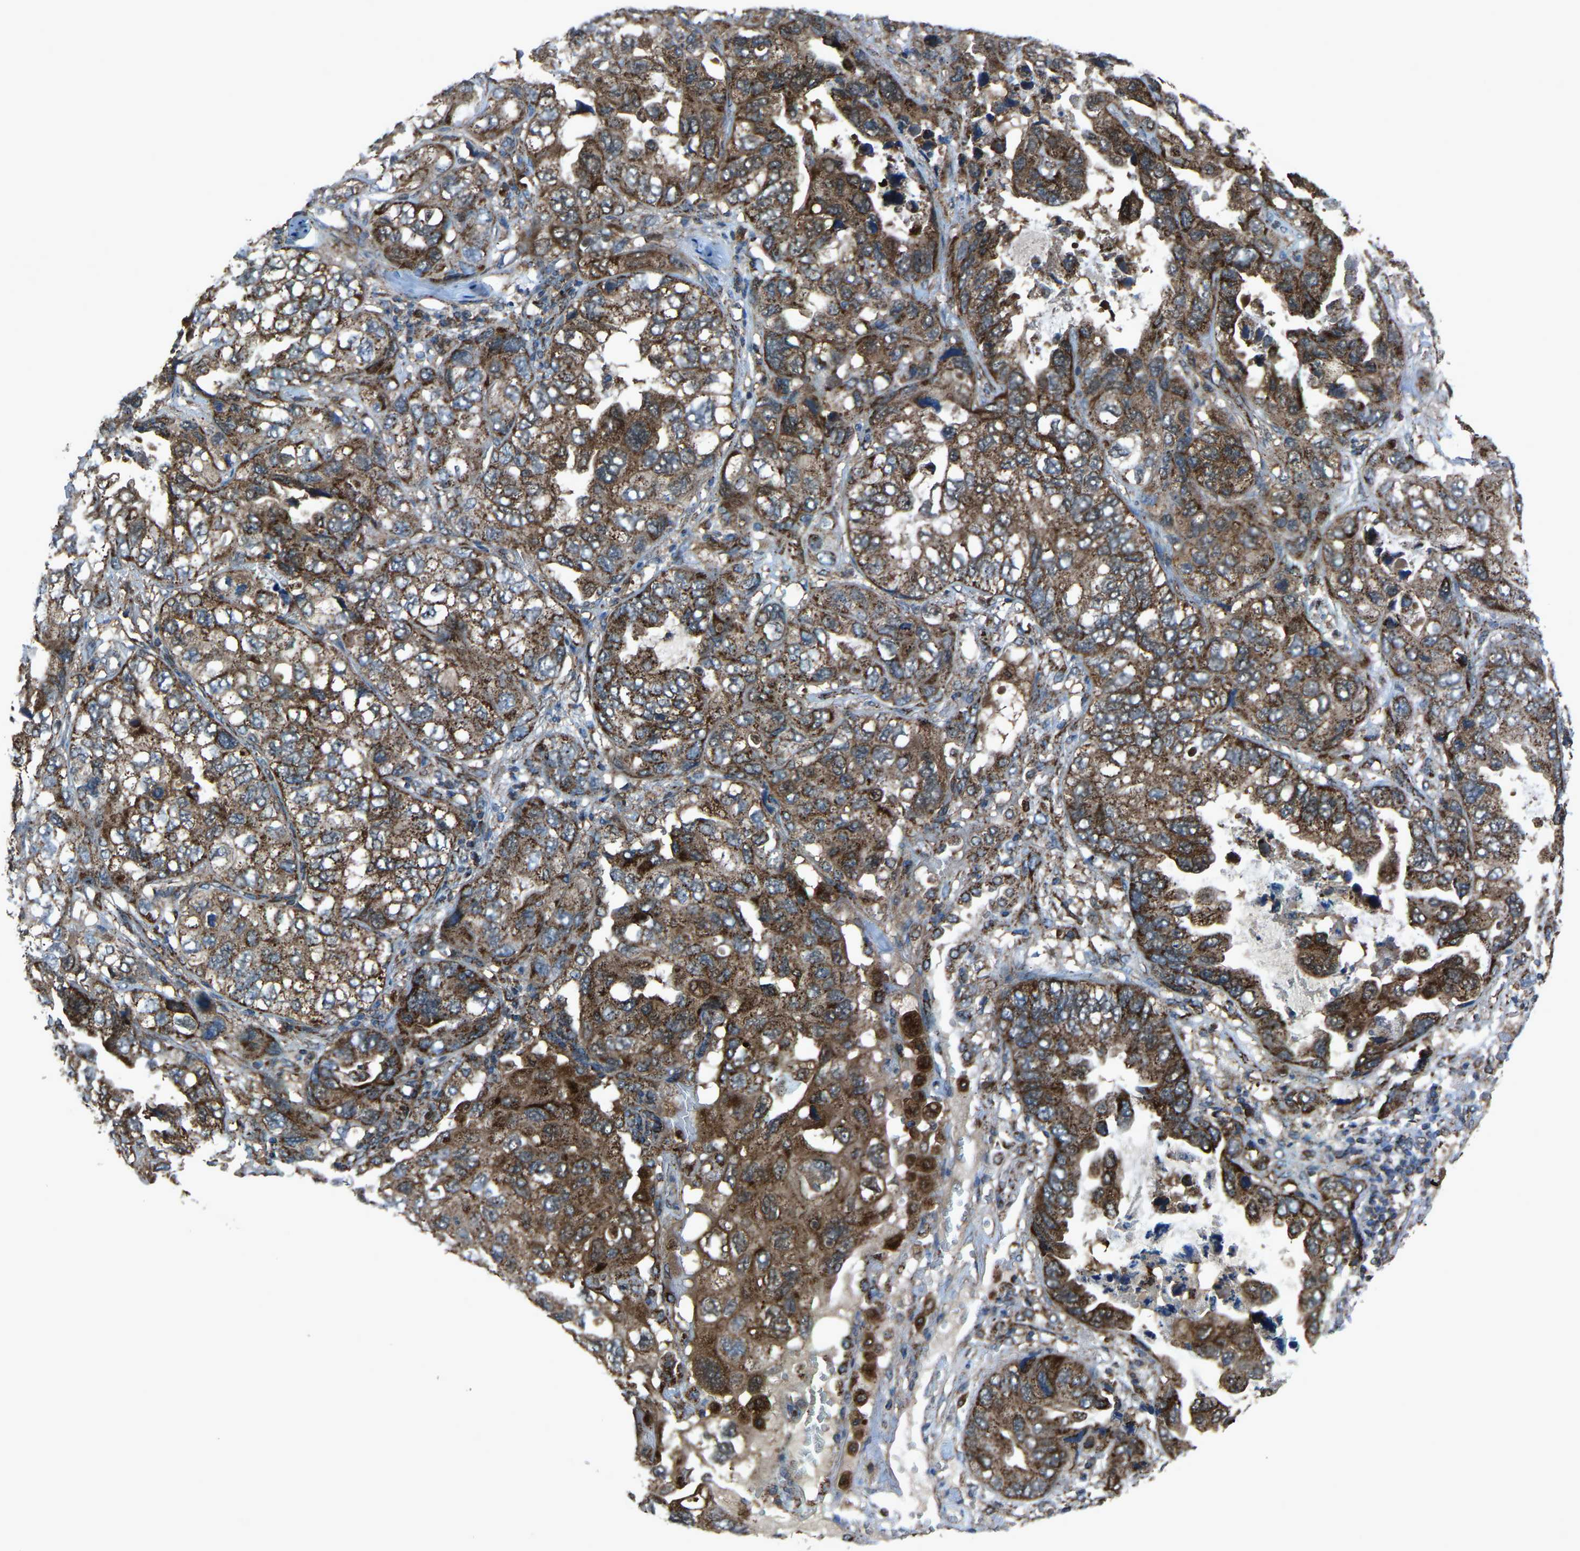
{"staining": {"intensity": "moderate", "quantity": ">75%", "location": "cytoplasmic/membranous"}, "tissue": "lung cancer", "cell_type": "Tumor cells", "image_type": "cancer", "snomed": [{"axis": "morphology", "description": "Squamous cell carcinoma, NOS"}, {"axis": "topography", "description": "Lung"}], "caption": "A micrograph showing moderate cytoplasmic/membranous staining in approximately >75% of tumor cells in squamous cell carcinoma (lung), as visualized by brown immunohistochemical staining.", "gene": "AKR1A1", "patient": {"sex": "female", "age": 73}}